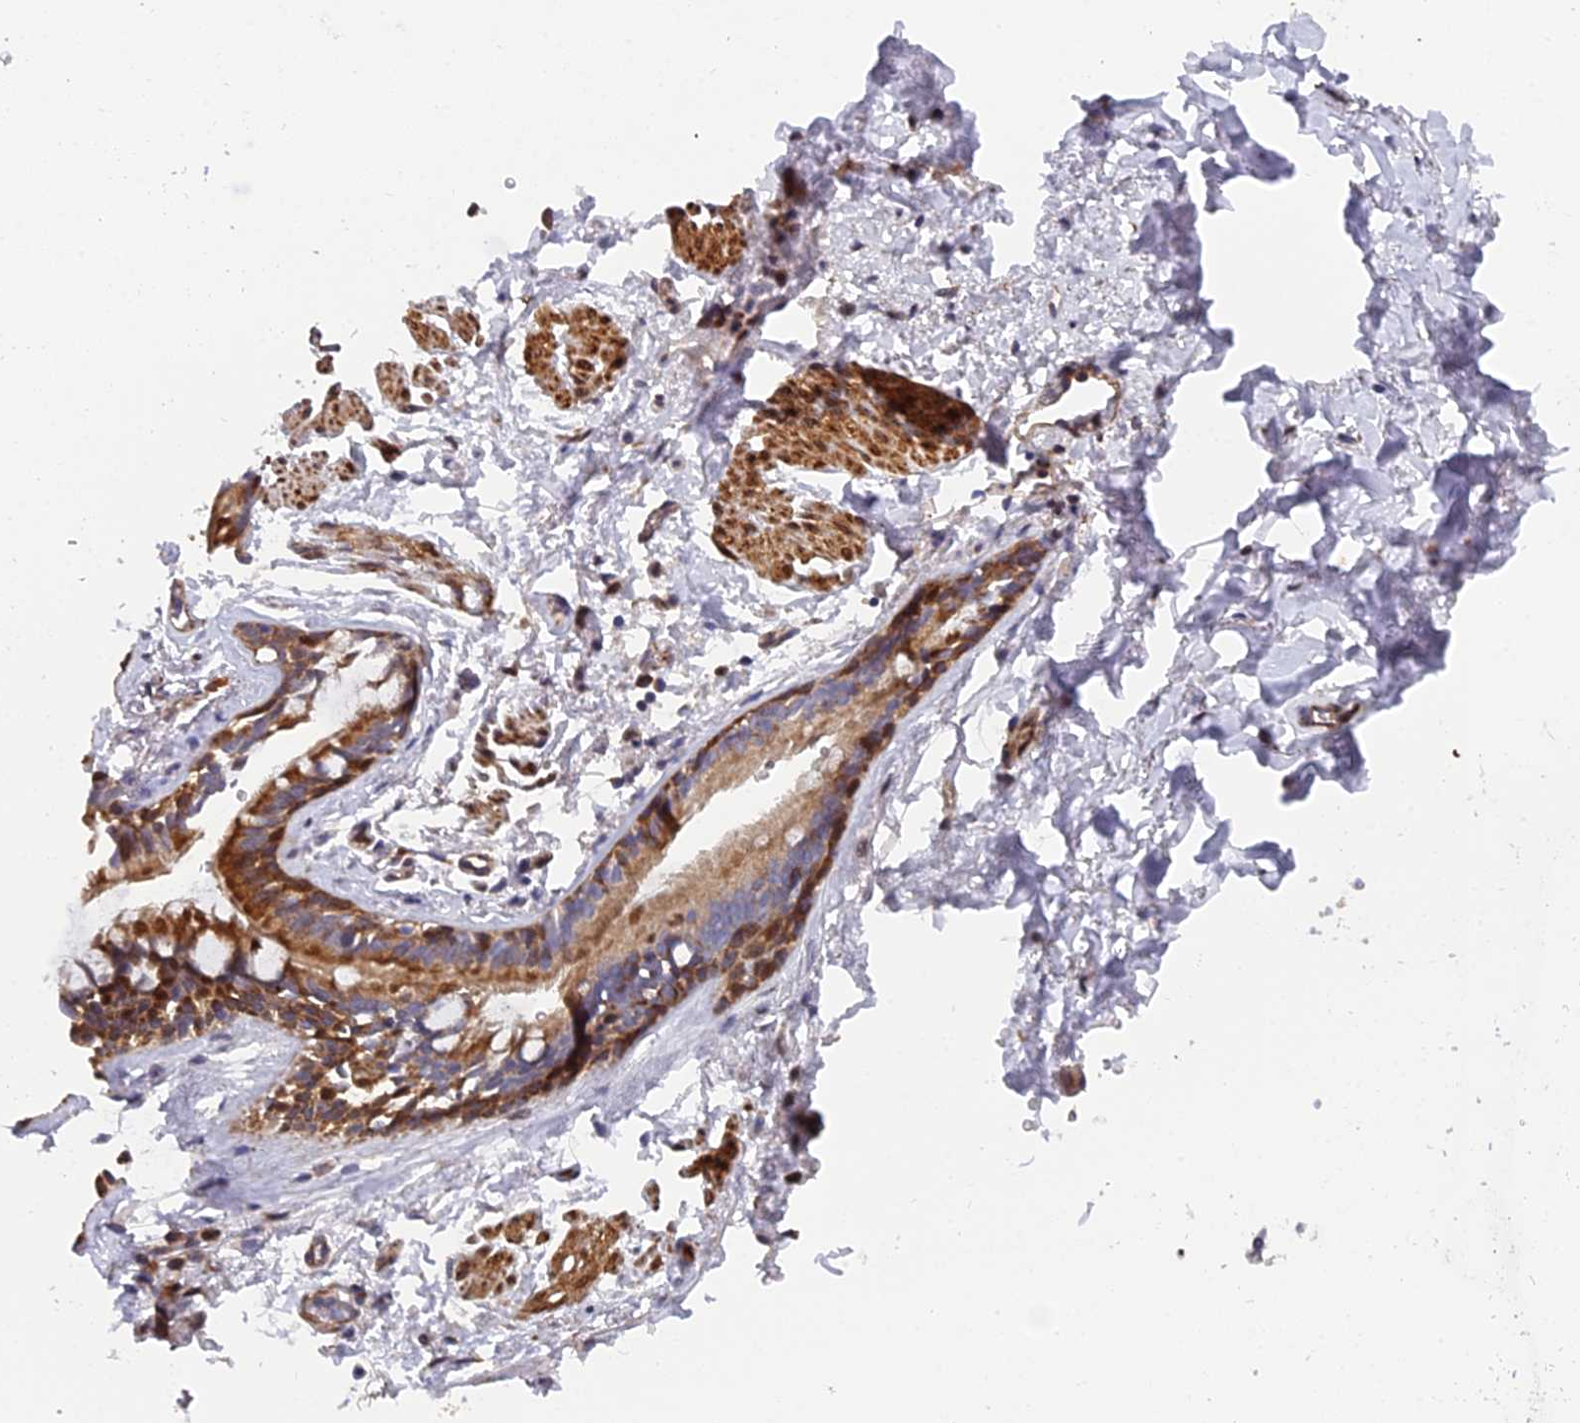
{"staining": {"intensity": "weak", "quantity": ">75%", "location": "cytoplasmic/membranous"}, "tissue": "adipose tissue", "cell_type": "Adipocytes", "image_type": "normal", "snomed": [{"axis": "morphology", "description": "Normal tissue, NOS"}, {"axis": "topography", "description": "Lymph node"}, {"axis": "topography", "description": "Bronchus"}], "caption": "This photomicrograph shows benign adipose tissue stained with IHC to label a protein in brown. The cytoplasmic/membranous of adipocytes show weak positivity for the protein. Nuclei are counter-stained blue.", "gene": "RAB28", "patient": {"sex": "male", "age": 63}}